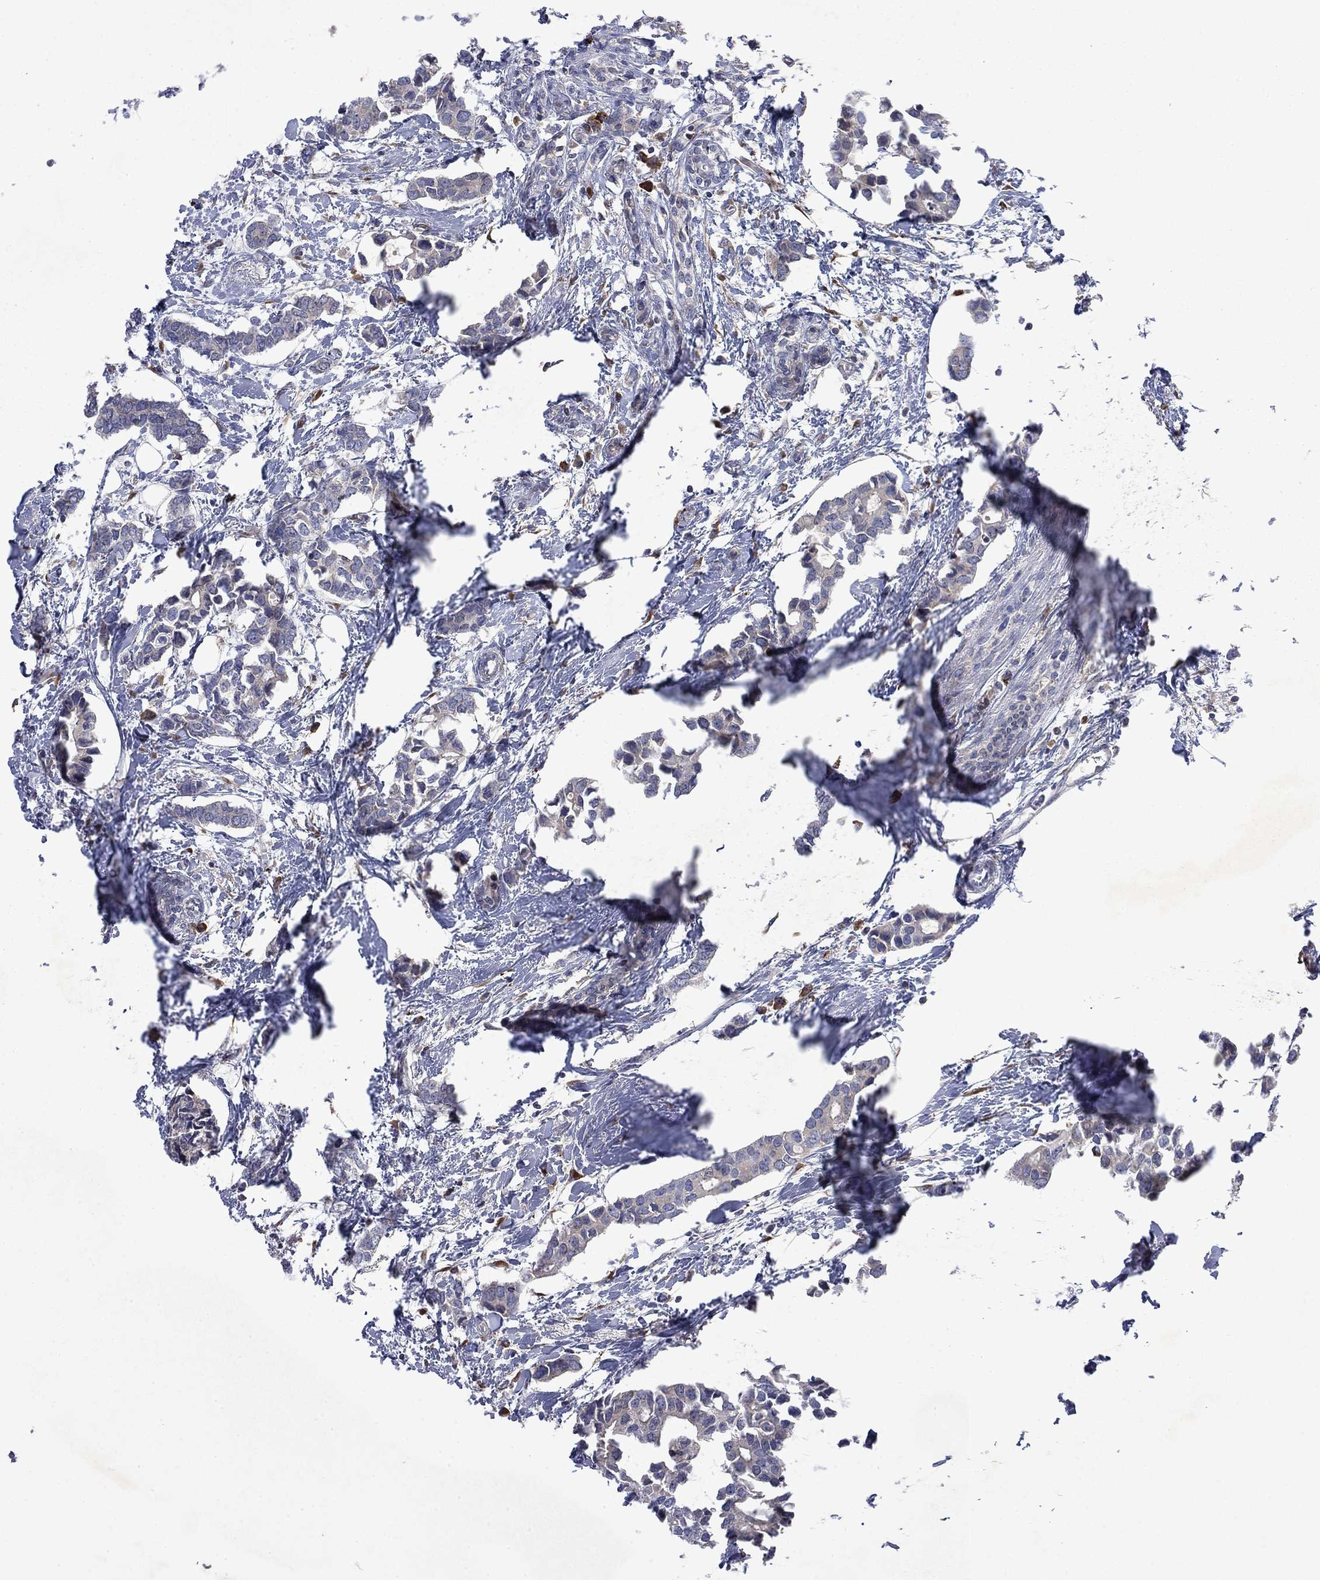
{"staining": {"intensity": "negative", "quantity": "none", "location": "none"}, "tissue": "breast cancer", "cell_type": "Tumor cells", "image_type": "cancer", "snomed": [{"axis": "morphology", "description": "Duct carcinoma"}, {"axis": "topography", "description": "Breast"}], "caption": "The histopathology image demonstrates no staining of tumor cells in invasive ductal carcinoma (breast).", "gene": "TMEM97", "patient": {"sex": "female", "age": 83}}